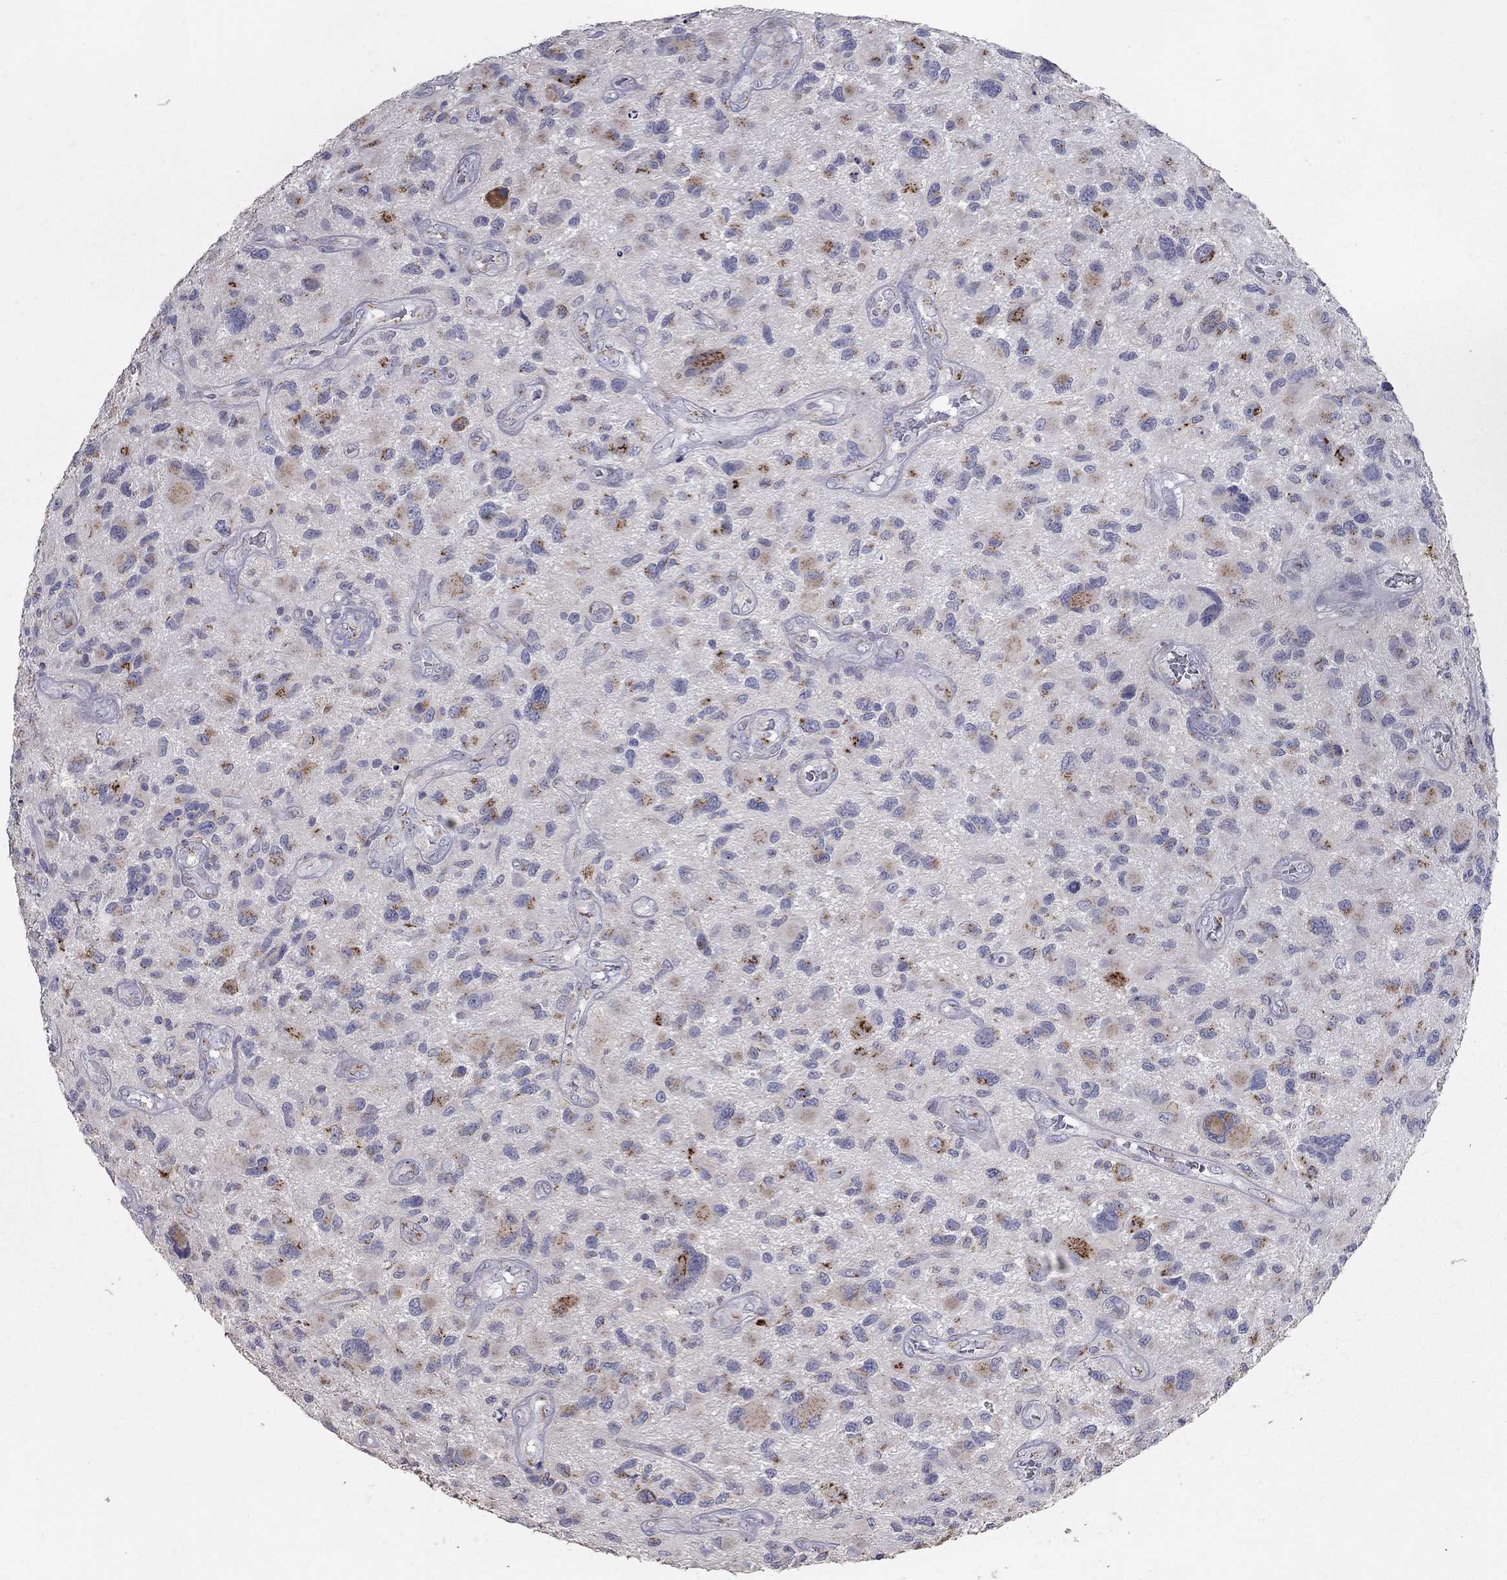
{"staining": {"intensity": "strong", "quantity": "<25%", "location": "cytoplasmic/membranous"}, "tissue": "glioma", "cell_type": "Tumor cells", "image_type": "cancer", "snomed": [{"axis": "morphology", "description": "Glioma, malignant, NOS"}, {"axis": "morphology", "description": "Glioma, malignant, High grade"}, {"axis": "topography", "description": "Brain"}], "caption": "About <25% of tumor cells in human glioma show strong cytoplasmic/membranous protein staining as visualized by brown immunohistochemical staining.", "gene": "KIAA0319L", "patient": {"sex": "female", "age": 71}}